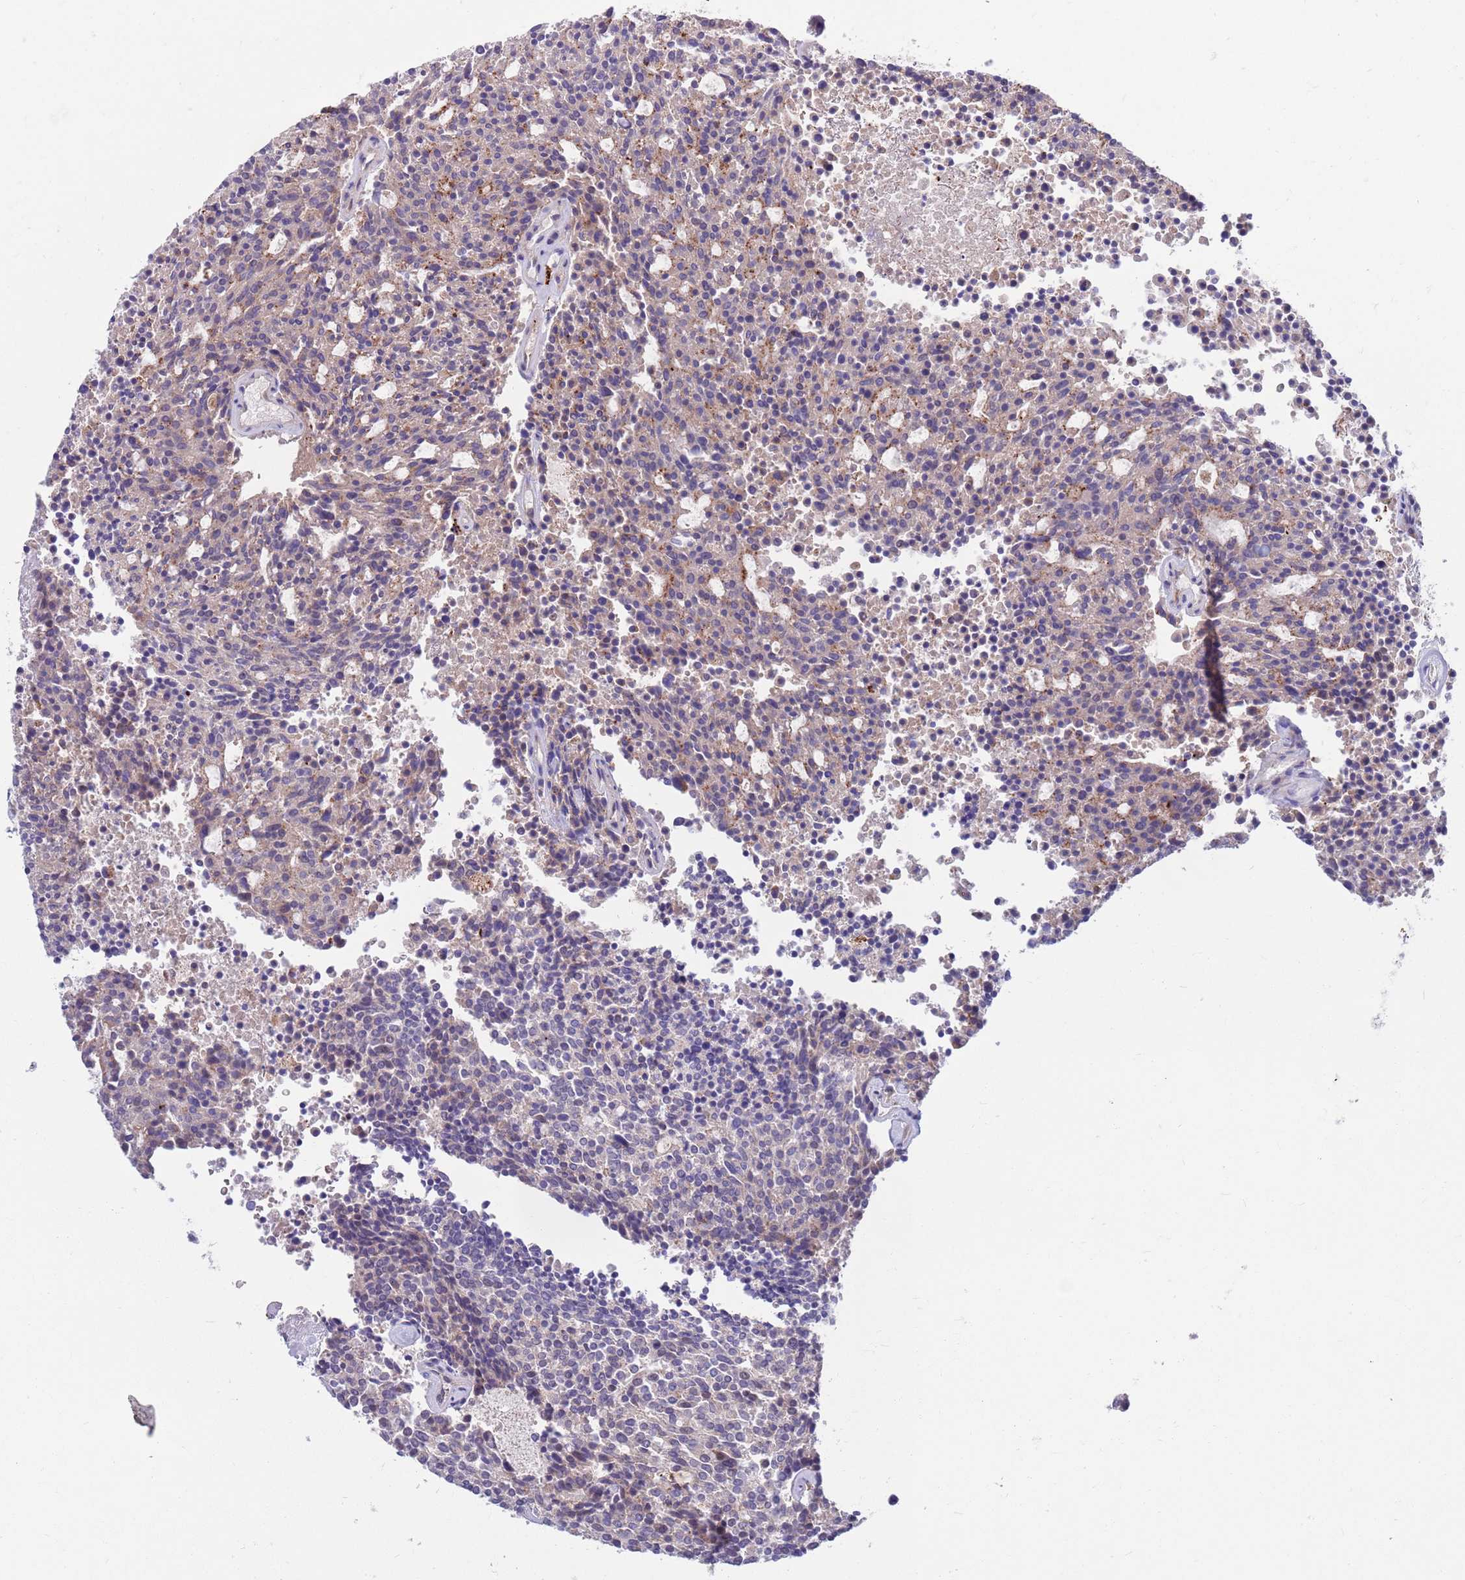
{"staining": {"intensity": "negative", "quantity": "none", "location": "none"}, "tissue": "carcinoid", "cell_type": "Tumor cells", "image_type": "cancer", "snomed": [{"axis": "morphology", "description": "Carcinoid, malignant, NOS"}, {"axis": "topography", "description": "Pancreas"}], "caption": "IHC histopathology image of human carcinoid stained for a protein (brown), which demonstrates no expression in tumor cells.", "gene": "KLHL29", "patient": {"sex": "female", "age": 54}}